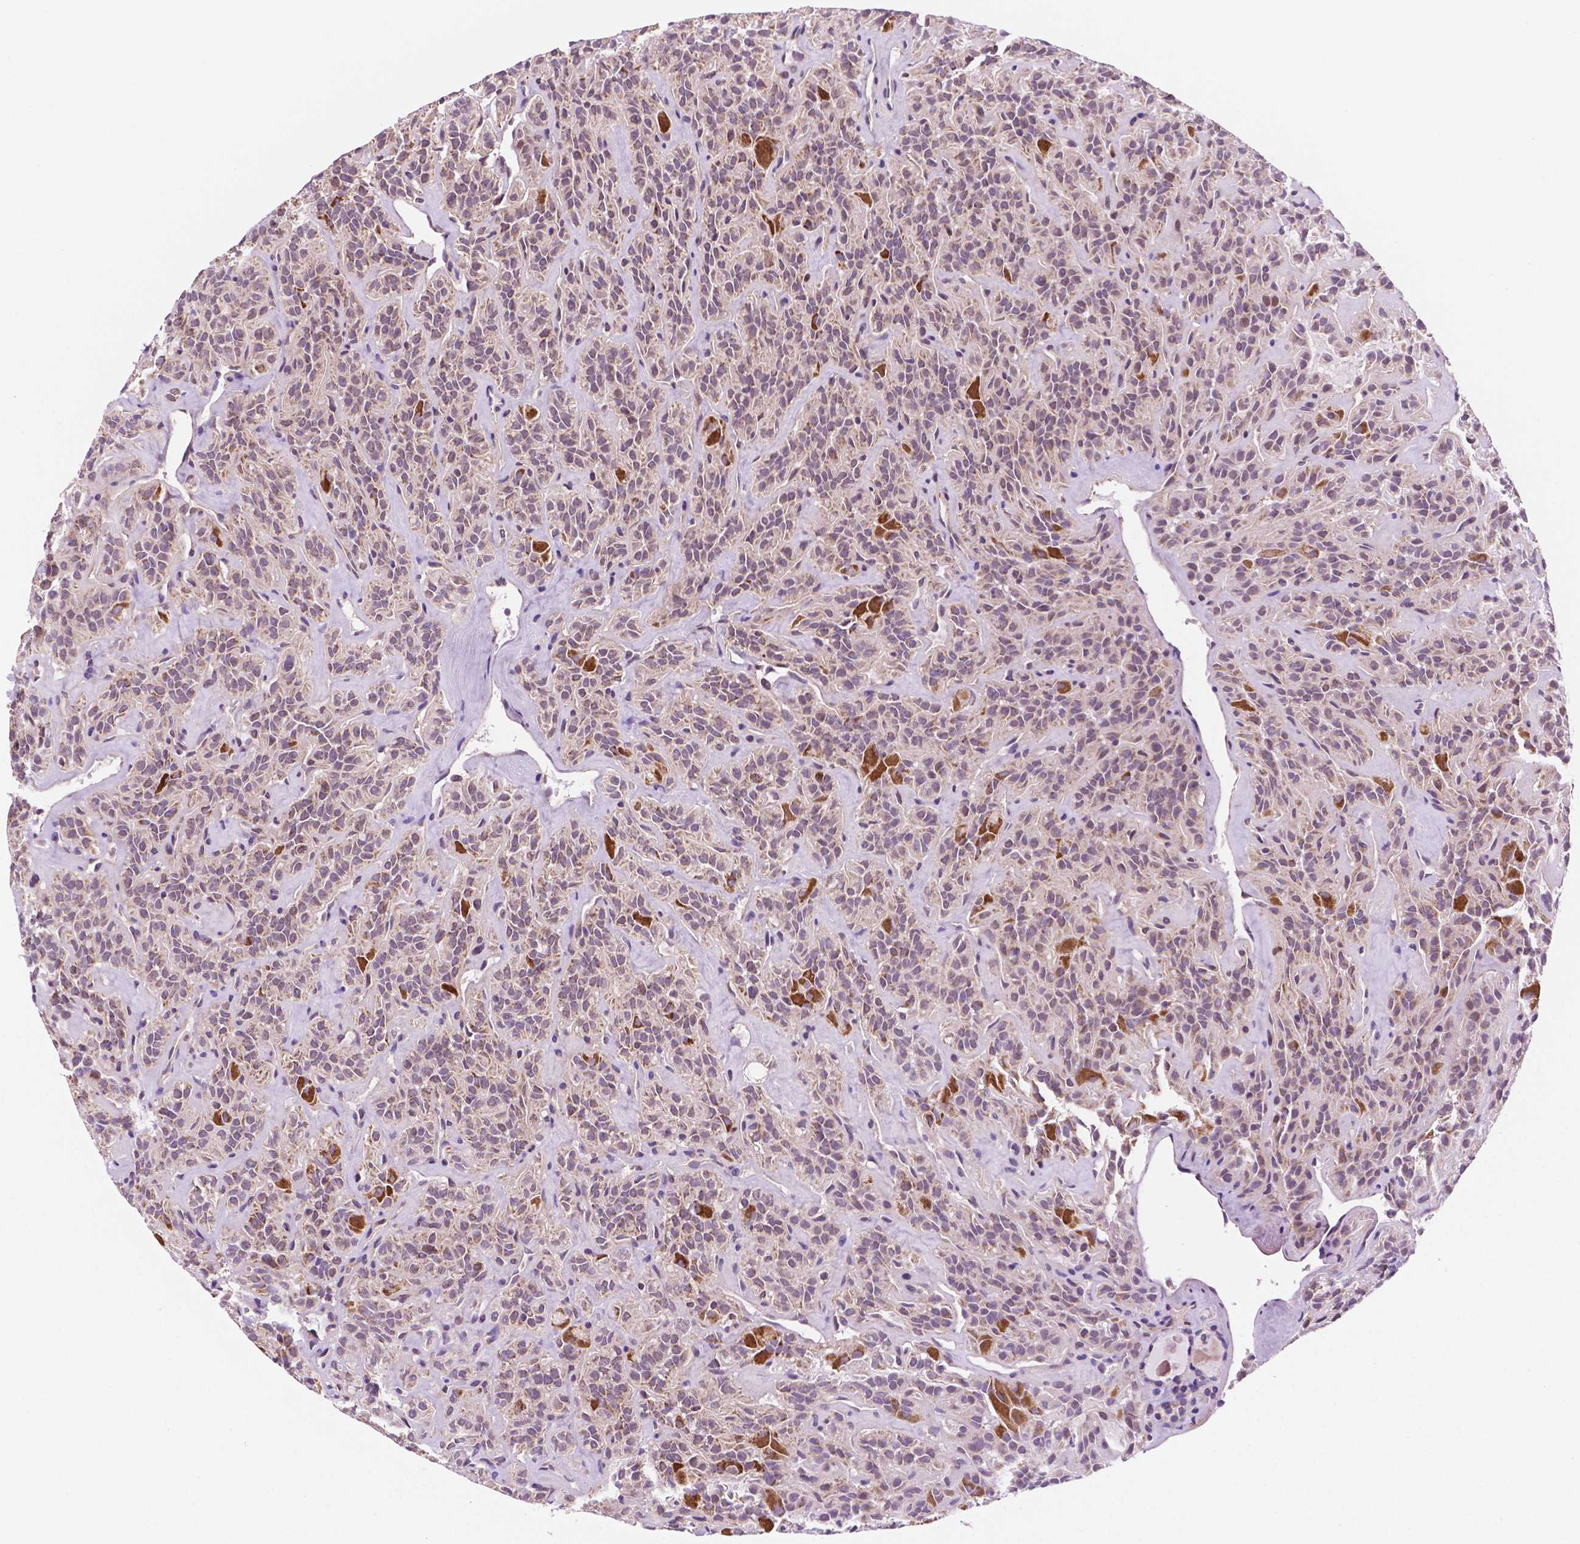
{"staining": {"intensity": "moderate", "quantity": "<25%", "location": "cytoplasmic/membranous"}, "tissue": "thyroid cancer", "cell_type": "Tumor cells", "image_type": "cancer", "snomed": [{"axis": "morphology", "description": "Papillary adenocarcinoma, NOS"}, {"axis": "topography", "description": "Thyroid gland"}], "caption": "Thyroid cancer stained for a protein exhibits moderate cytoplasmic/membranous positivity in tumor cells.", "gene": "GEMIN4", "patient": {"sex": "female", "age": 45}}